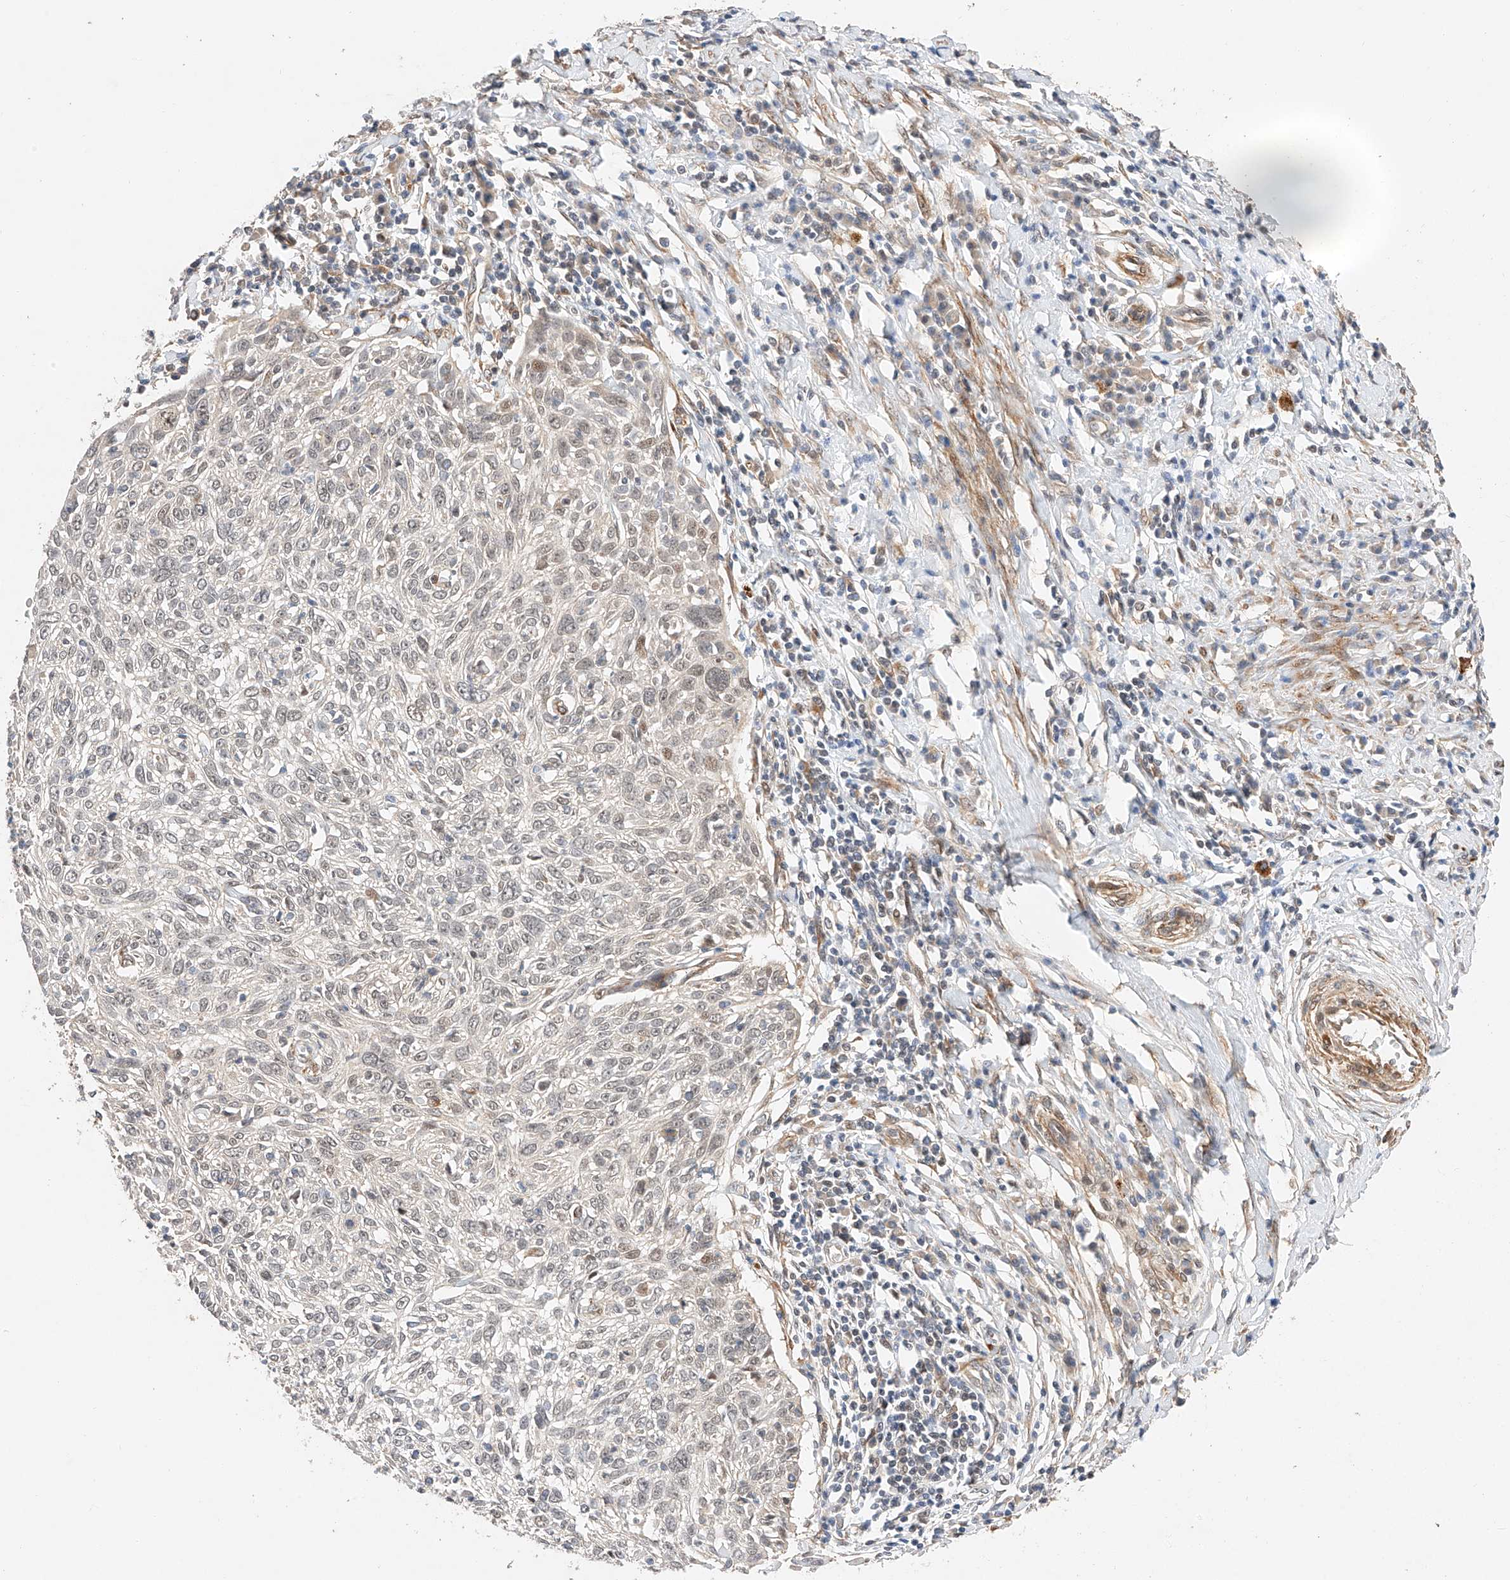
{"staining": {"intensity": "negative", "quantity": "none", "location": "none"}, "tissue": "cervical cancer", "cell_type": "Tumor cells", "image_type": "cancer", "snomed": [{"axis": "morphology", "description": "Squamous cell carcinoma, NOS"}, {"axis": "topography", "description": "Cervix"}], "caption": "Immunohistochemistry (IHC) micrograph of neoplastic tissue: human squamous cell carcinoma (cervical) stained with DAB reveals no significant protein staining in tumor cells. (Immunohistochemistry, brightfield microscopy, high magnification).", "gene": "RAB23", "patient": {"sex": "female", "age": 51}}